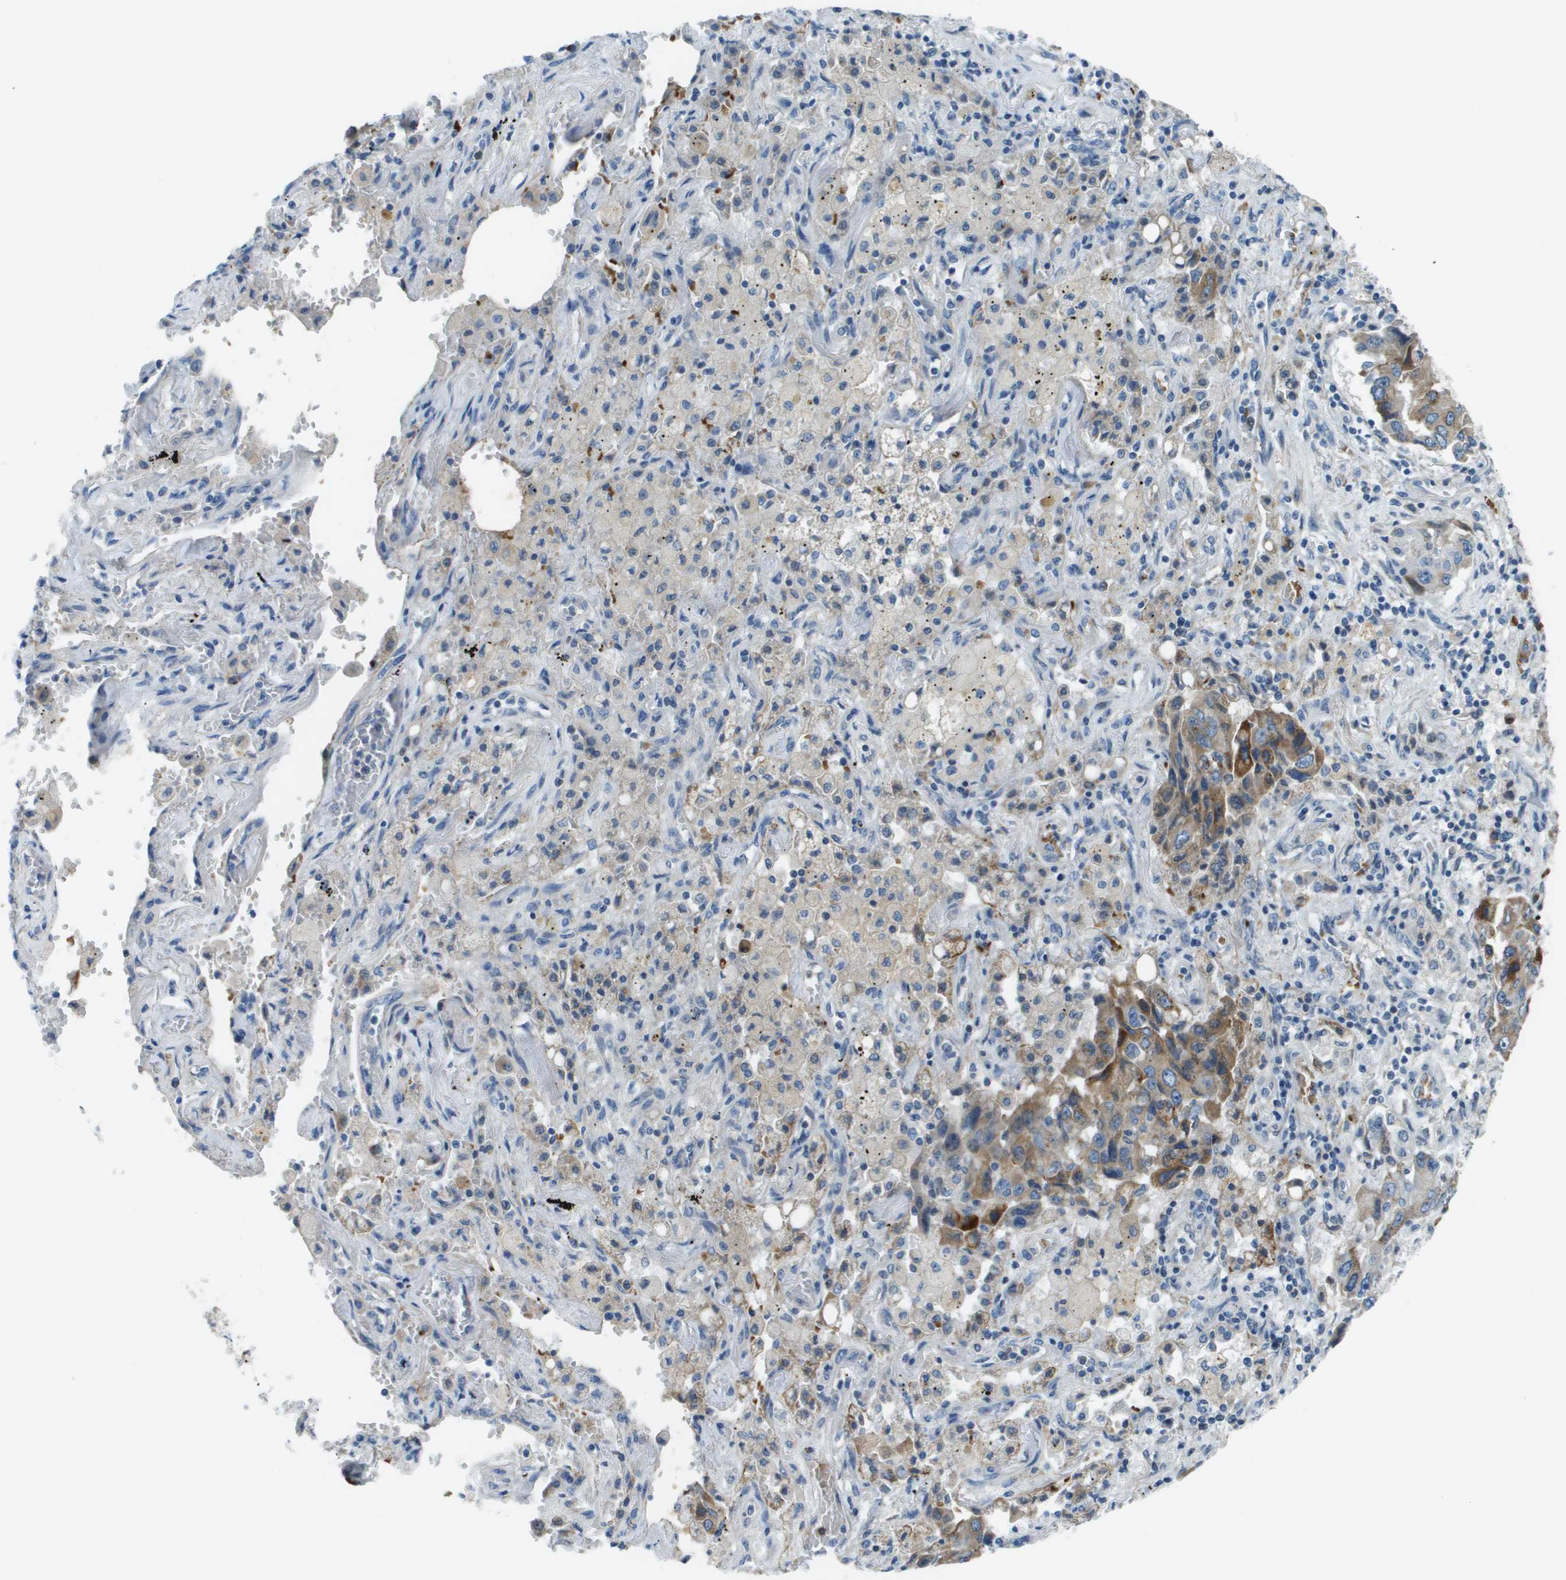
{"staining": {"intensity": "moderate", "quantity": "<25%", "location": "cytoplasmic/membranous"}, "tissue": "lung cancer", "cell_type": "Tumor cells", "image_type": "cancer", "snomed": [{"axis": "morphology", "description": "Adenocarcinoma, NOS"}, {"axis": "topography", "description": "Lung"}], "caption": "Moderate cytoplasmic/membranous protein expression is identified in about <25% of tumor cells in lung cancer.", "gene": "SDC1", "patient": {"sex": "female", "age": 65}}